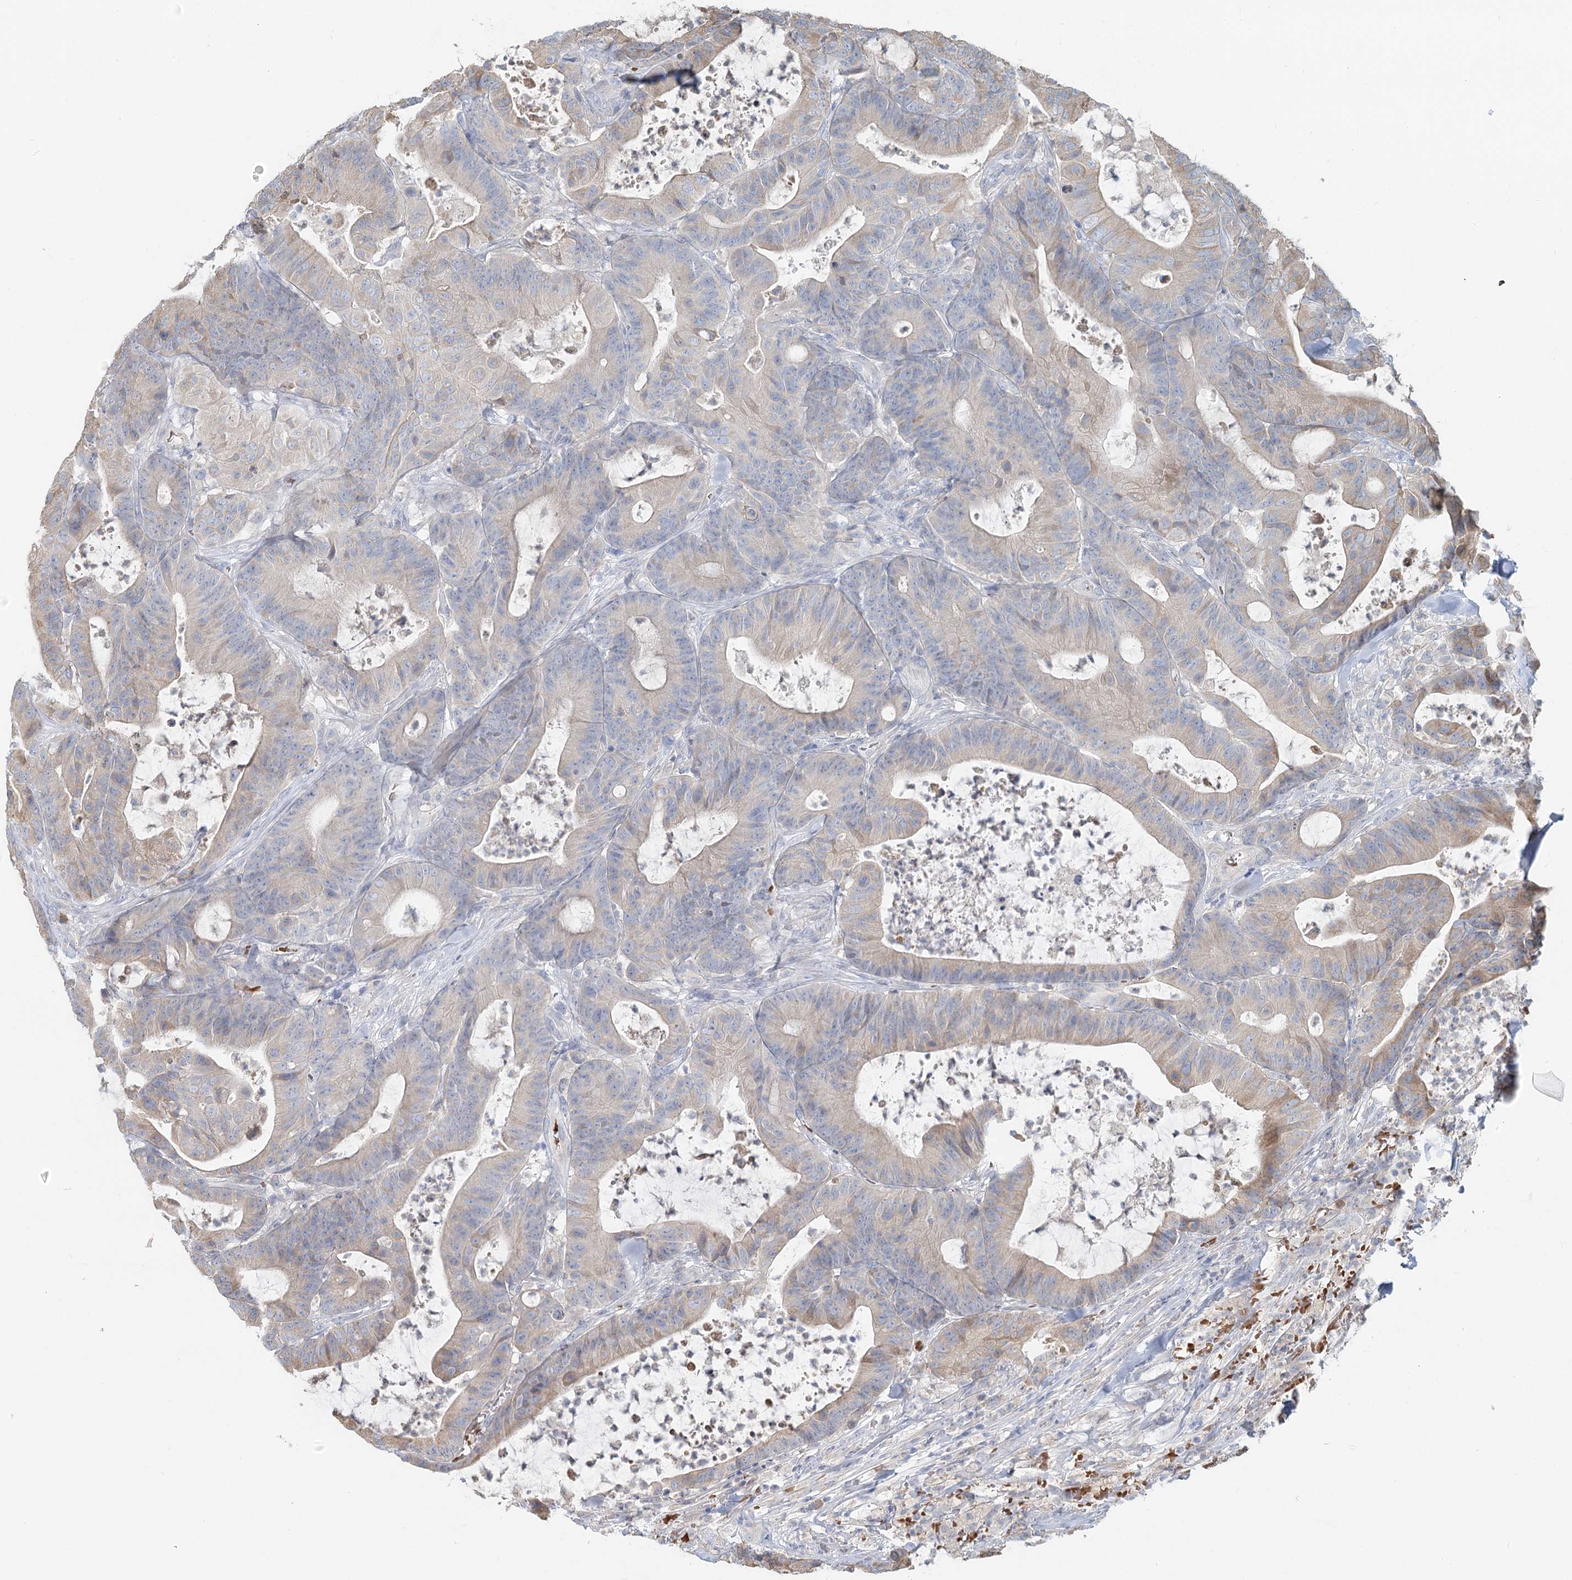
{"staining": {"intensity": "moderate", "quantity": "<25%", "location": "cytoplasmic/membranous"}, "tissue": "colorectal cancer", "cell_type": "Tumor cells", "image_type": "cancer", "snomed": [{"axis": "morphology", "description": "Adenocarcinoma, NOS"}, {"axis": "topography", "description": "Colon"}], "caption": "The histopathology image displays a brown stain indicating the presence of a protein in the cytoplasmic/membranous of tumor cells in colorectal cancer.", "gene": "ANKRD16", "patient": {"sex": "female", "age": 84}}